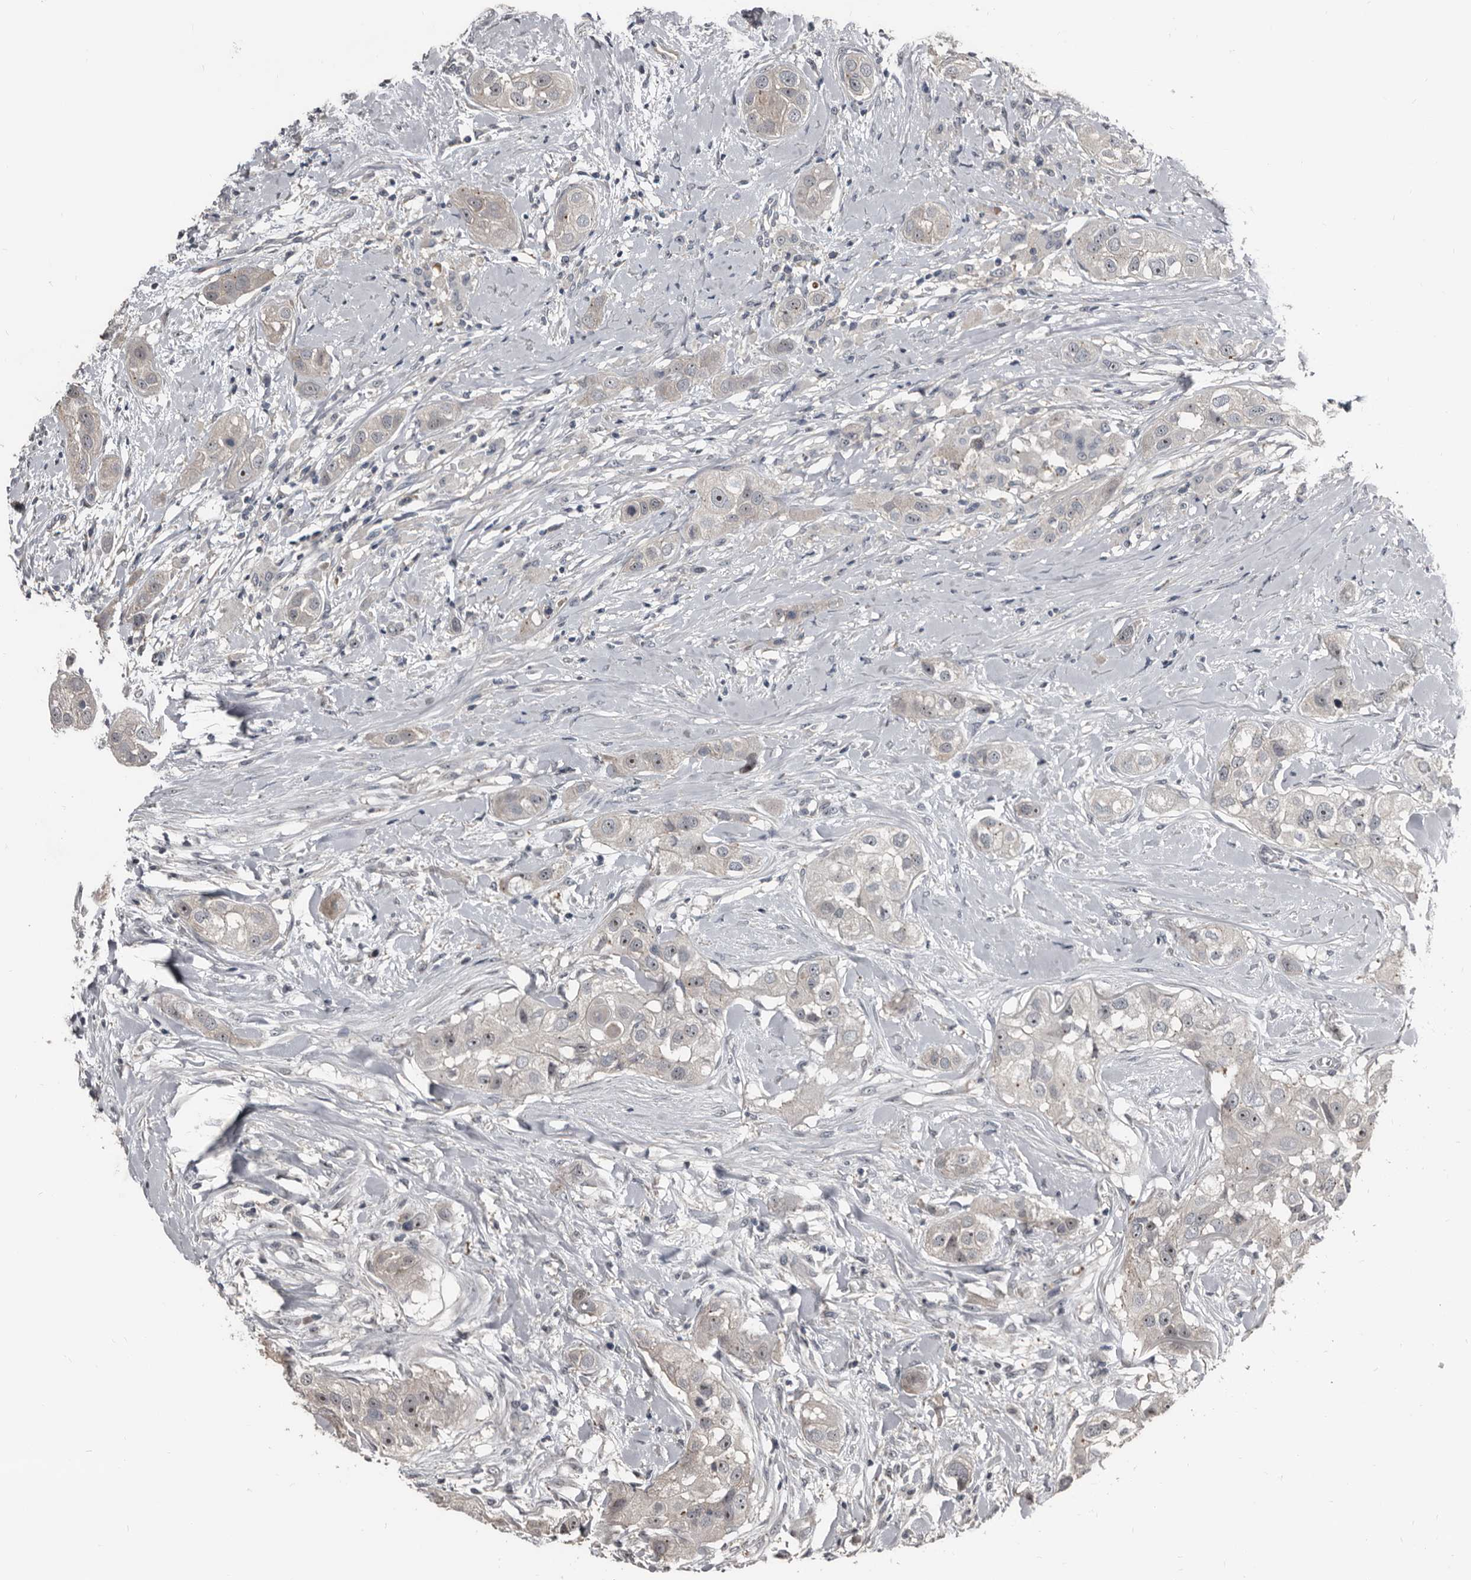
{"staining": {"intensity": "weak", "quantity": "<25%", "location": "nuclear"}, "tissue": "head and neck cancer", "cell_type": "Tumor cells", "image_type": "cancer", "snomed": [{"axis": "morphology", "description": "Normal tissue, NOS"}, {"axis": "morphology", "description": "Squamous cell carcinoma, NOS"}, {"axis": "topography", "description": "Skeletal muscle"}, {"axis": "topography", "description": "Head-Neck"}], "caption": "A high-resolution image shows immunohistochemistry (IHC) staining of head and neck squamous cell carcinoma, which demonstrates no significant staining in tumor cells.", "gene": "DHPS", "patient": {"sex": "male", "age": 51}}